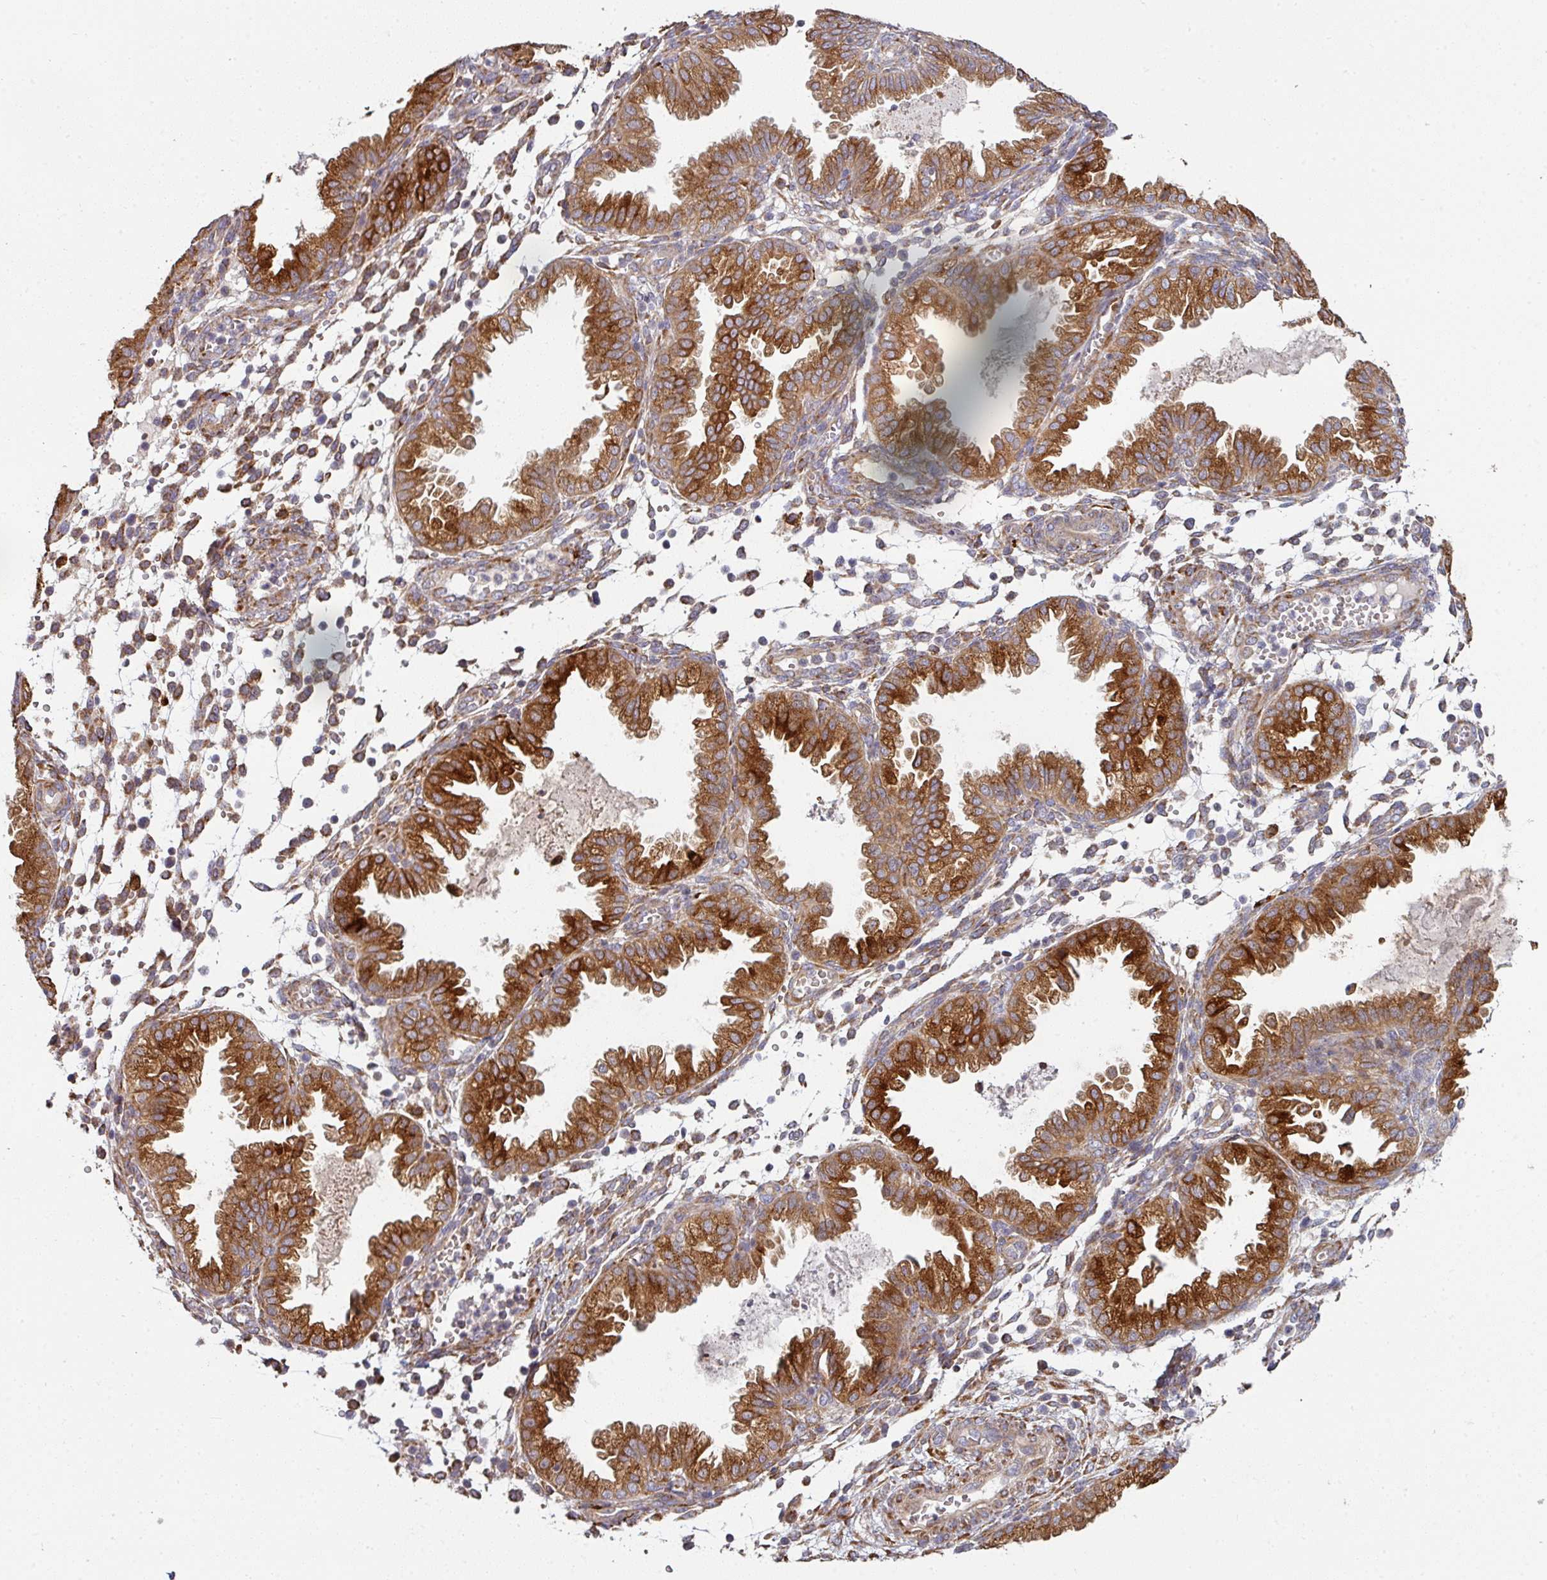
{"staining": {"intensity": "moderate", "quantity": "25%-75%", "location": "cytoplasmic/membranous"}, "tissue": "endometrium", "cell_type": "Cells in endometrial stroma", "image_type": "normal", "snomed": [{"axis": "morphology", "description": "Normal tissue, NOS"}, {"axis": "topography", "description": "Endometrium"}], "caption": "A high-resolution histopathology image shows immunohistochemistry (IHC) staining of normal endometrium, which reveals moderate cytoplasmic/membranous positivity in approximately 25%-75% of cells in endometrial stroma.", "gene": "ZNF268", "patient": {"sex": "female", "age": 33}}